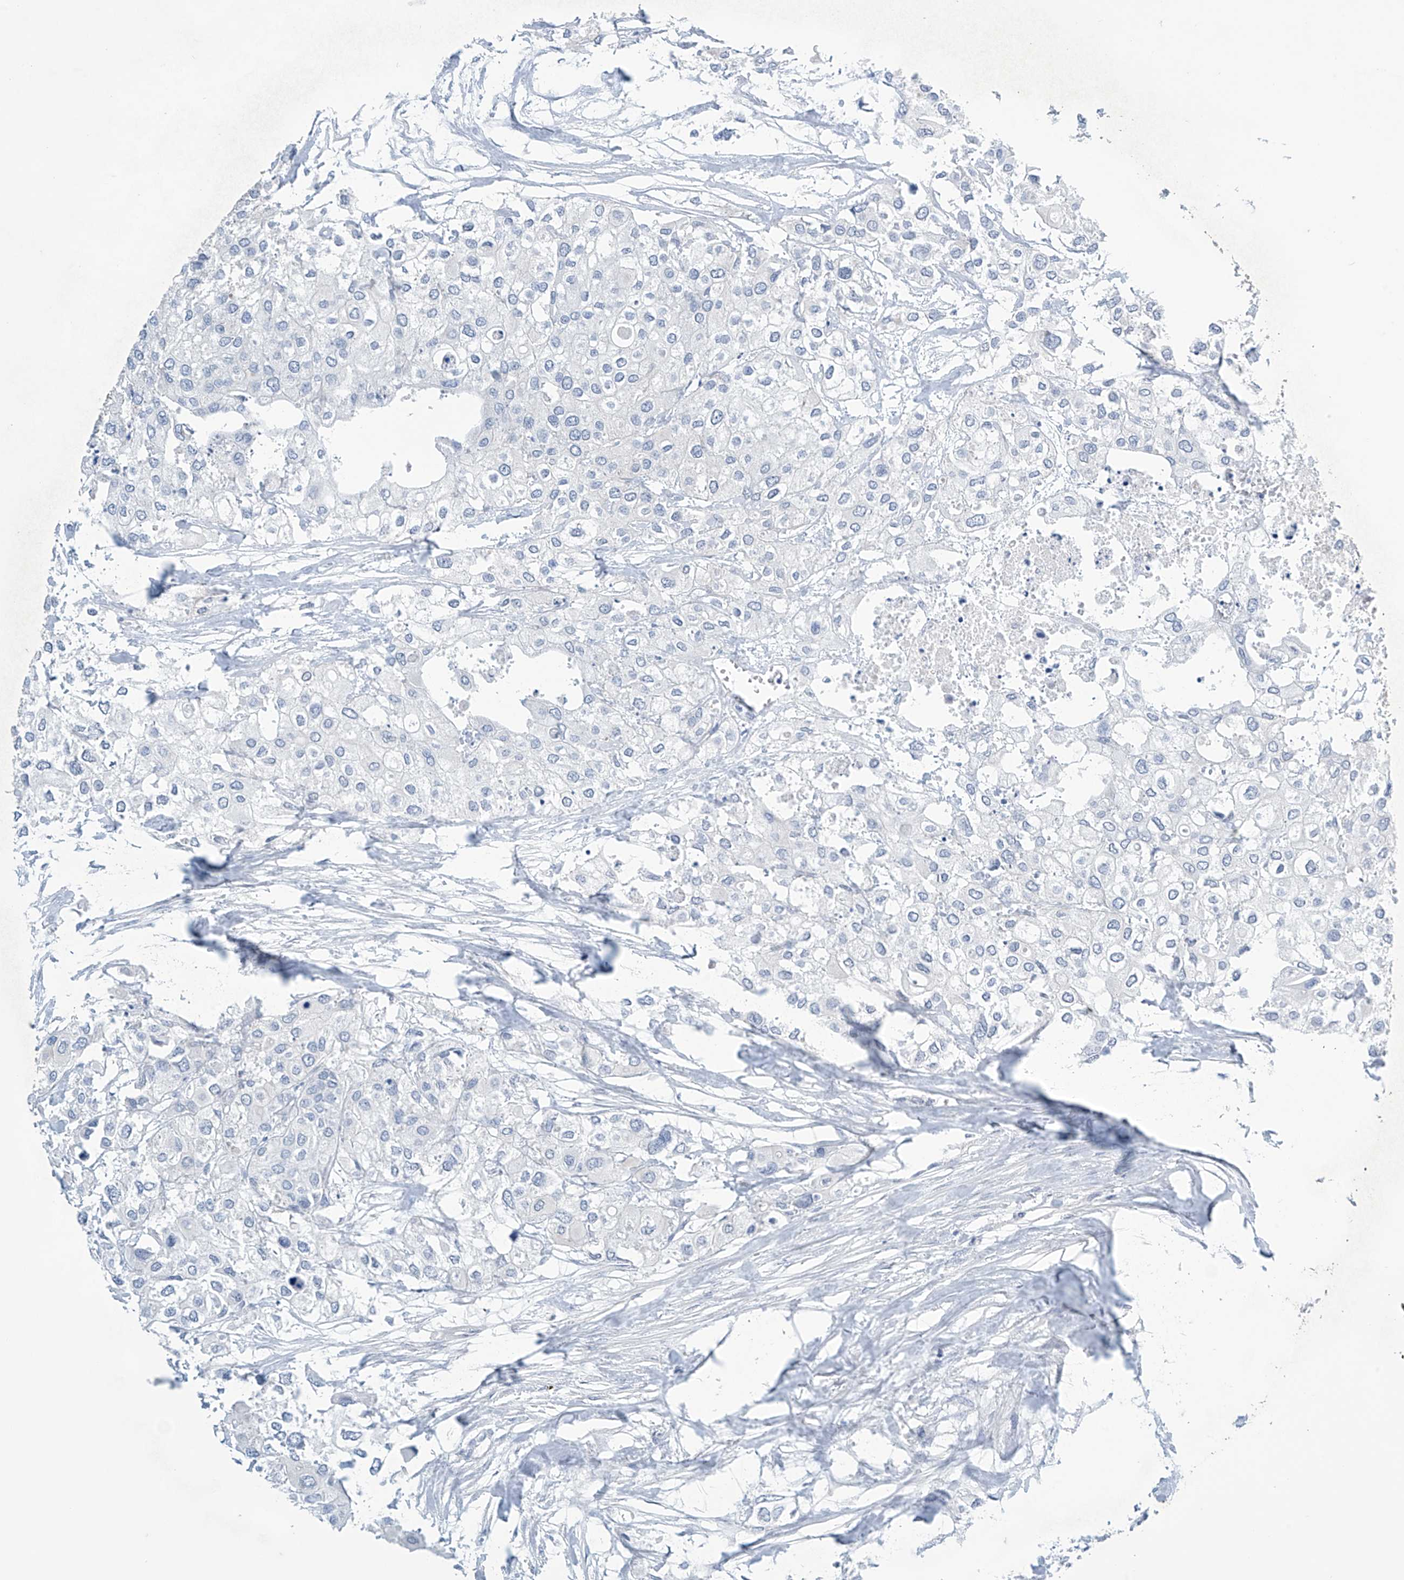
{"staining": {"intensity": "negative", "quantity": "none", "location": "none"}, "tissue": "urothelial cancer", "cell_type": "Tumor cells", "image_type": "cancer", "snomed": [{"axis": "morphology", "description": "Urothelial carcinoma, High grade"}, {"axis": "topography", "description": "Urinary bladder"}], "caption": "Immunohistochemical staining of high-grade urothelial carcinoma demonstrates no significant staining in tumor cells. The staining was performed using DAB (3,3'-diaminobenzidine) to visualize the protein expression in brown, while the nuclei were stained in blue with hematoxylin (Magnification: 20x).", "gene": "SLC35A5", "patient": {"sex": "male", "age": 64}}